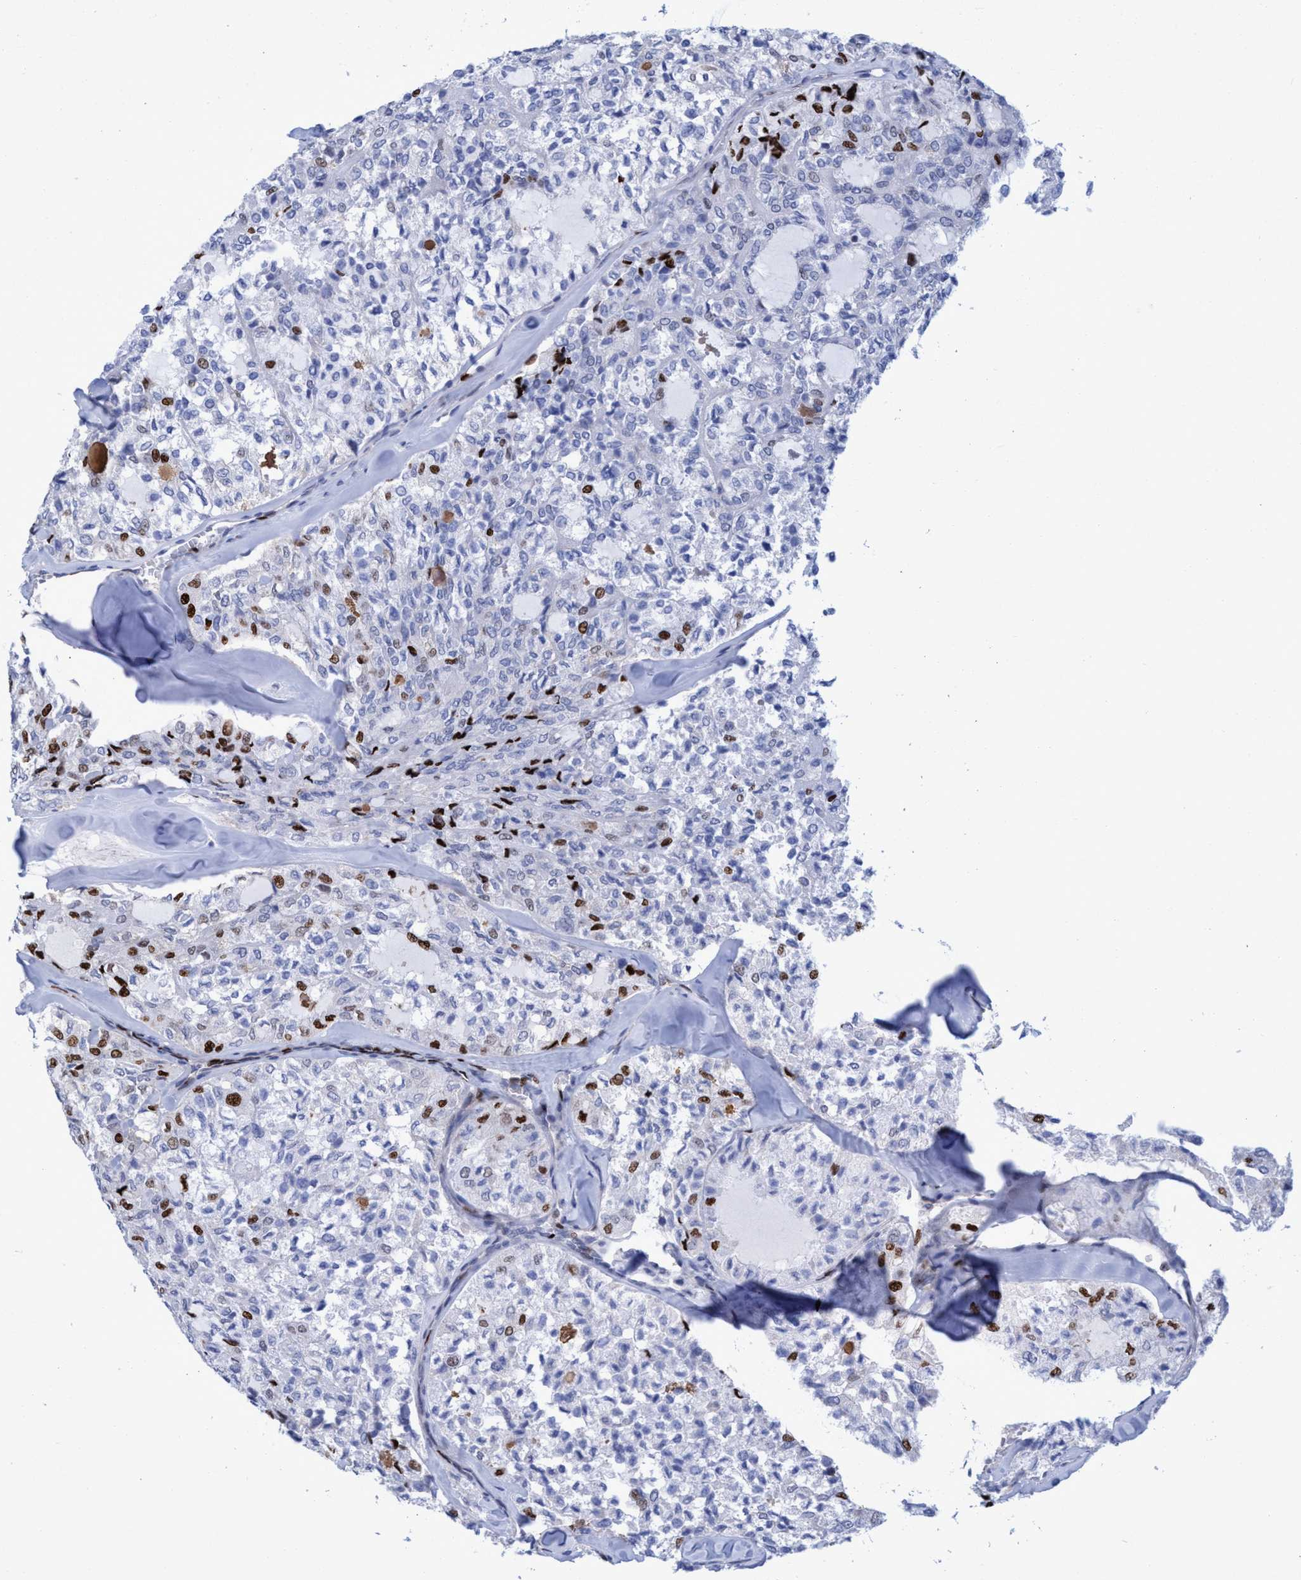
{"staining": {"intensity": "moderate", "quantity": "<25%", "location": "nuclear"}, "tissue": "thyroid cancer", "cell_type": "Tumor cells", "image_type": "cancer", "snomed": [{"axis": "morphology", "description": "Follicular adenoma carcinoma, NOS"}, {"axis": "topography", "description": "Thyroid gland"}], "caption": "Immunohistochemistry photomicrograph of neoplastic tissue: thyroid follicular adenoma carcinoma stained using immunohistochemistry (IHC) demonstrates low levels of moderate protein expression localized specifically in the nuclear of tumor cells, appearing as a nuclear brown color.", "gene": "R3HCC1", "patient": {"sex": "male", "age": 75}}